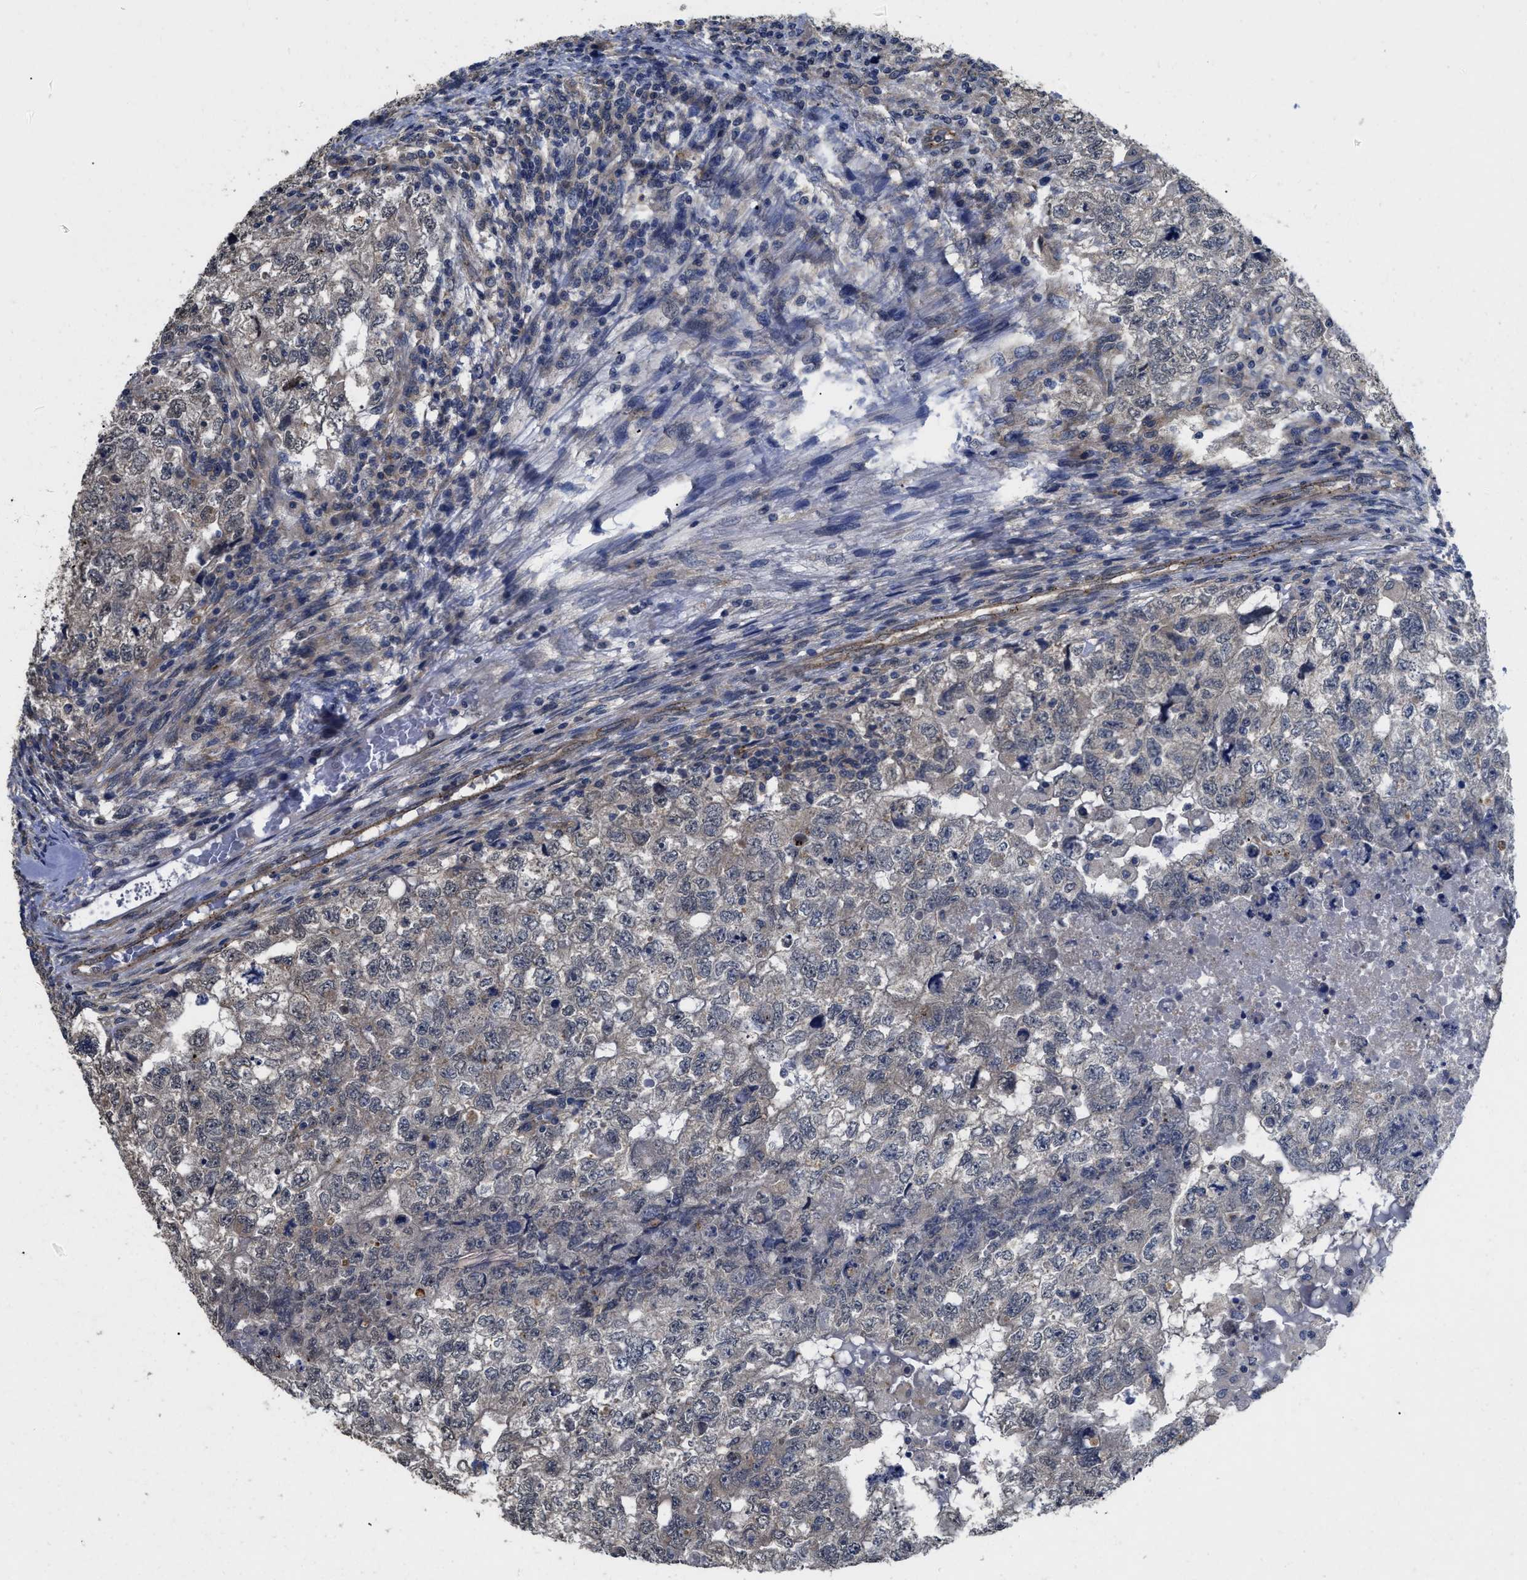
{"staining": {"intensity": "negative", "quantity": "none", "location": "none"}, "tissue": "testis cancer", "cell_type": "Tumor cells", "image_type": "cancer", "snomed": [{"axis": "morphology", "description": "Carcinoma, Embryonal, NOS"}, {"axis": "topography", "description": "Testis"}], "caption": "This is an immunohistochemistry (IHC) histopathology image of human testis cancer. There is no positivity in tumor cells.", "gene": "PKD2", "patient": {"sex": "male", "age": 36}}